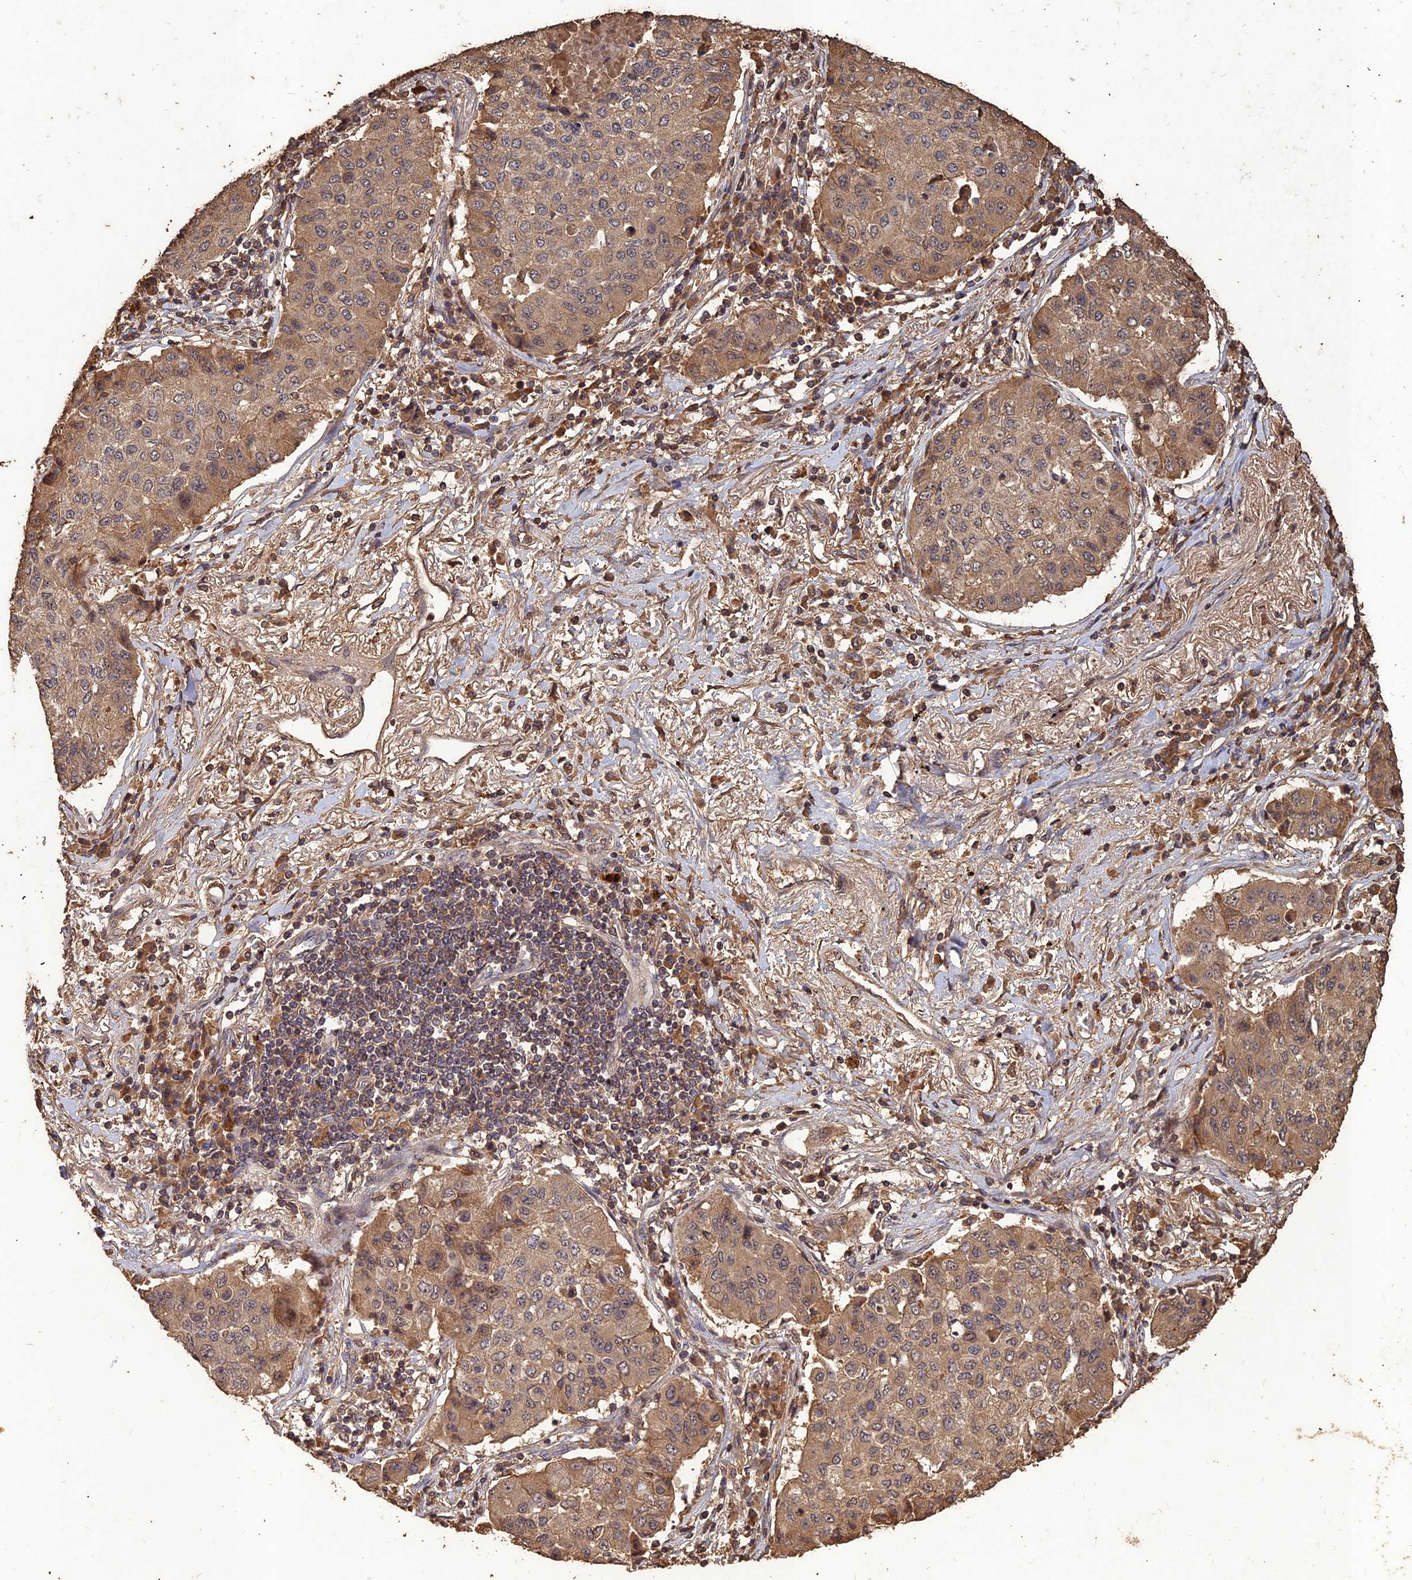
{"staining": {"intensity": "moderate", "quantity": ">75%", "location": "cytoplasmic/membranous,nuclear"}, "tissue": "lung cancer", "cell_type": "Tumor cells", "image_type": "cancer", "snomed": [{"axis": "morphology", "description": "Squamous cell carcinoma, NOS"}, {"axis": "topography", "description": "Lung"}], "caption": "Moderate cytoplasmic/membranous and nuclear protein staining is seen in approximately >75% of tumor cells in lung cancer.", "gene": "SYMPK", "patient": {"sex": "male", "age": 74}}